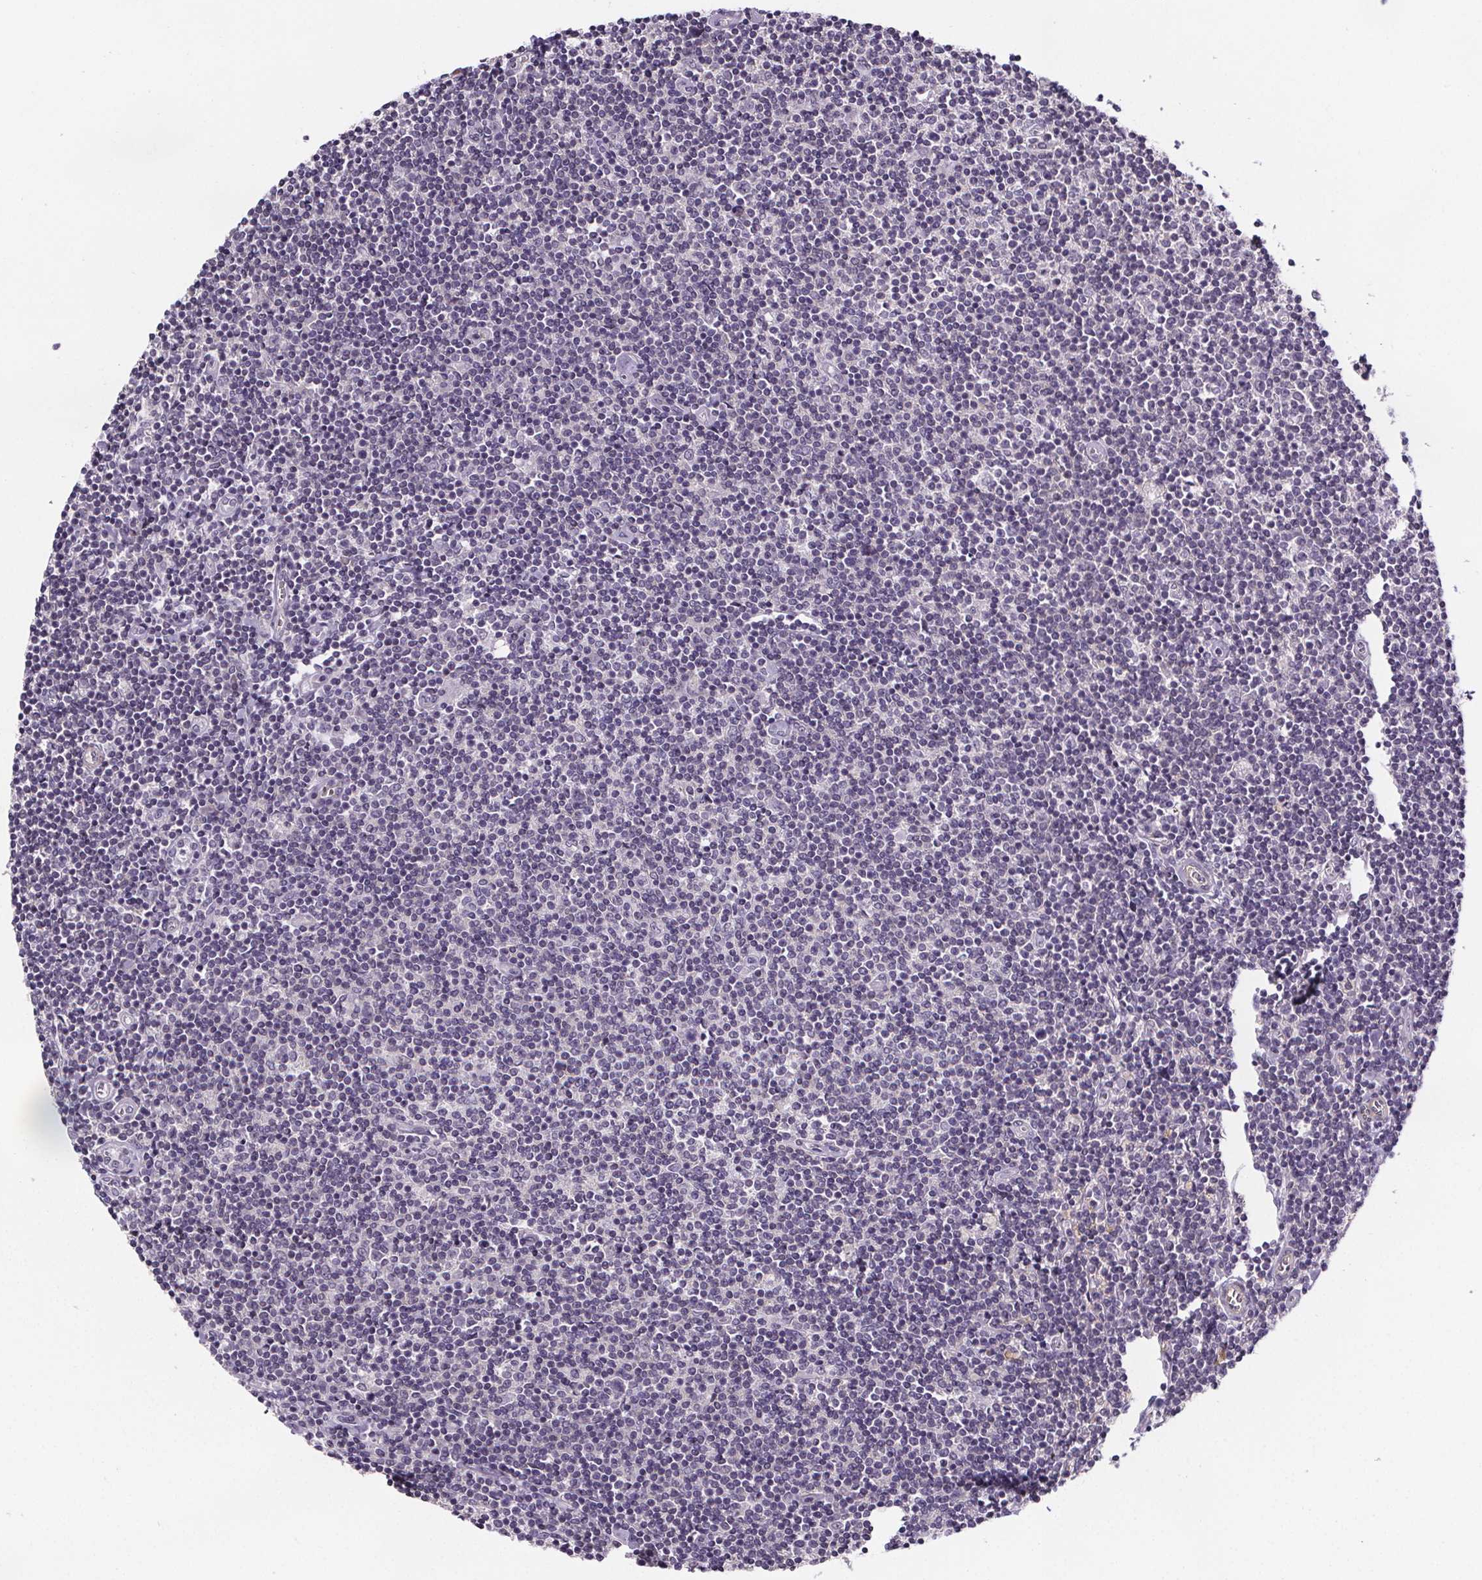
{"staining": {"intensity": "negative", "quantity": "none", "location": "none"}, "tissue": "lymphoma", "cell_type": "Tumor cells", "image_type": "cancer", "snomed": [{"axis": "morphology", "description": "Hodgkin's disease, NOS"}, {"axis": "topography", "description": "Lymph node"}], "caption": "Immunohistochemistry (IHC) of Hodgkin's disease demonstrates no staining in tumor cells. (Stains: DAB immunohistochemistry with hematoxylin counter stain, Microscopy: brightfield microscopy at high magnification).", "gene": "TTC12", "patient": {"sex": "male", "age": 40}}